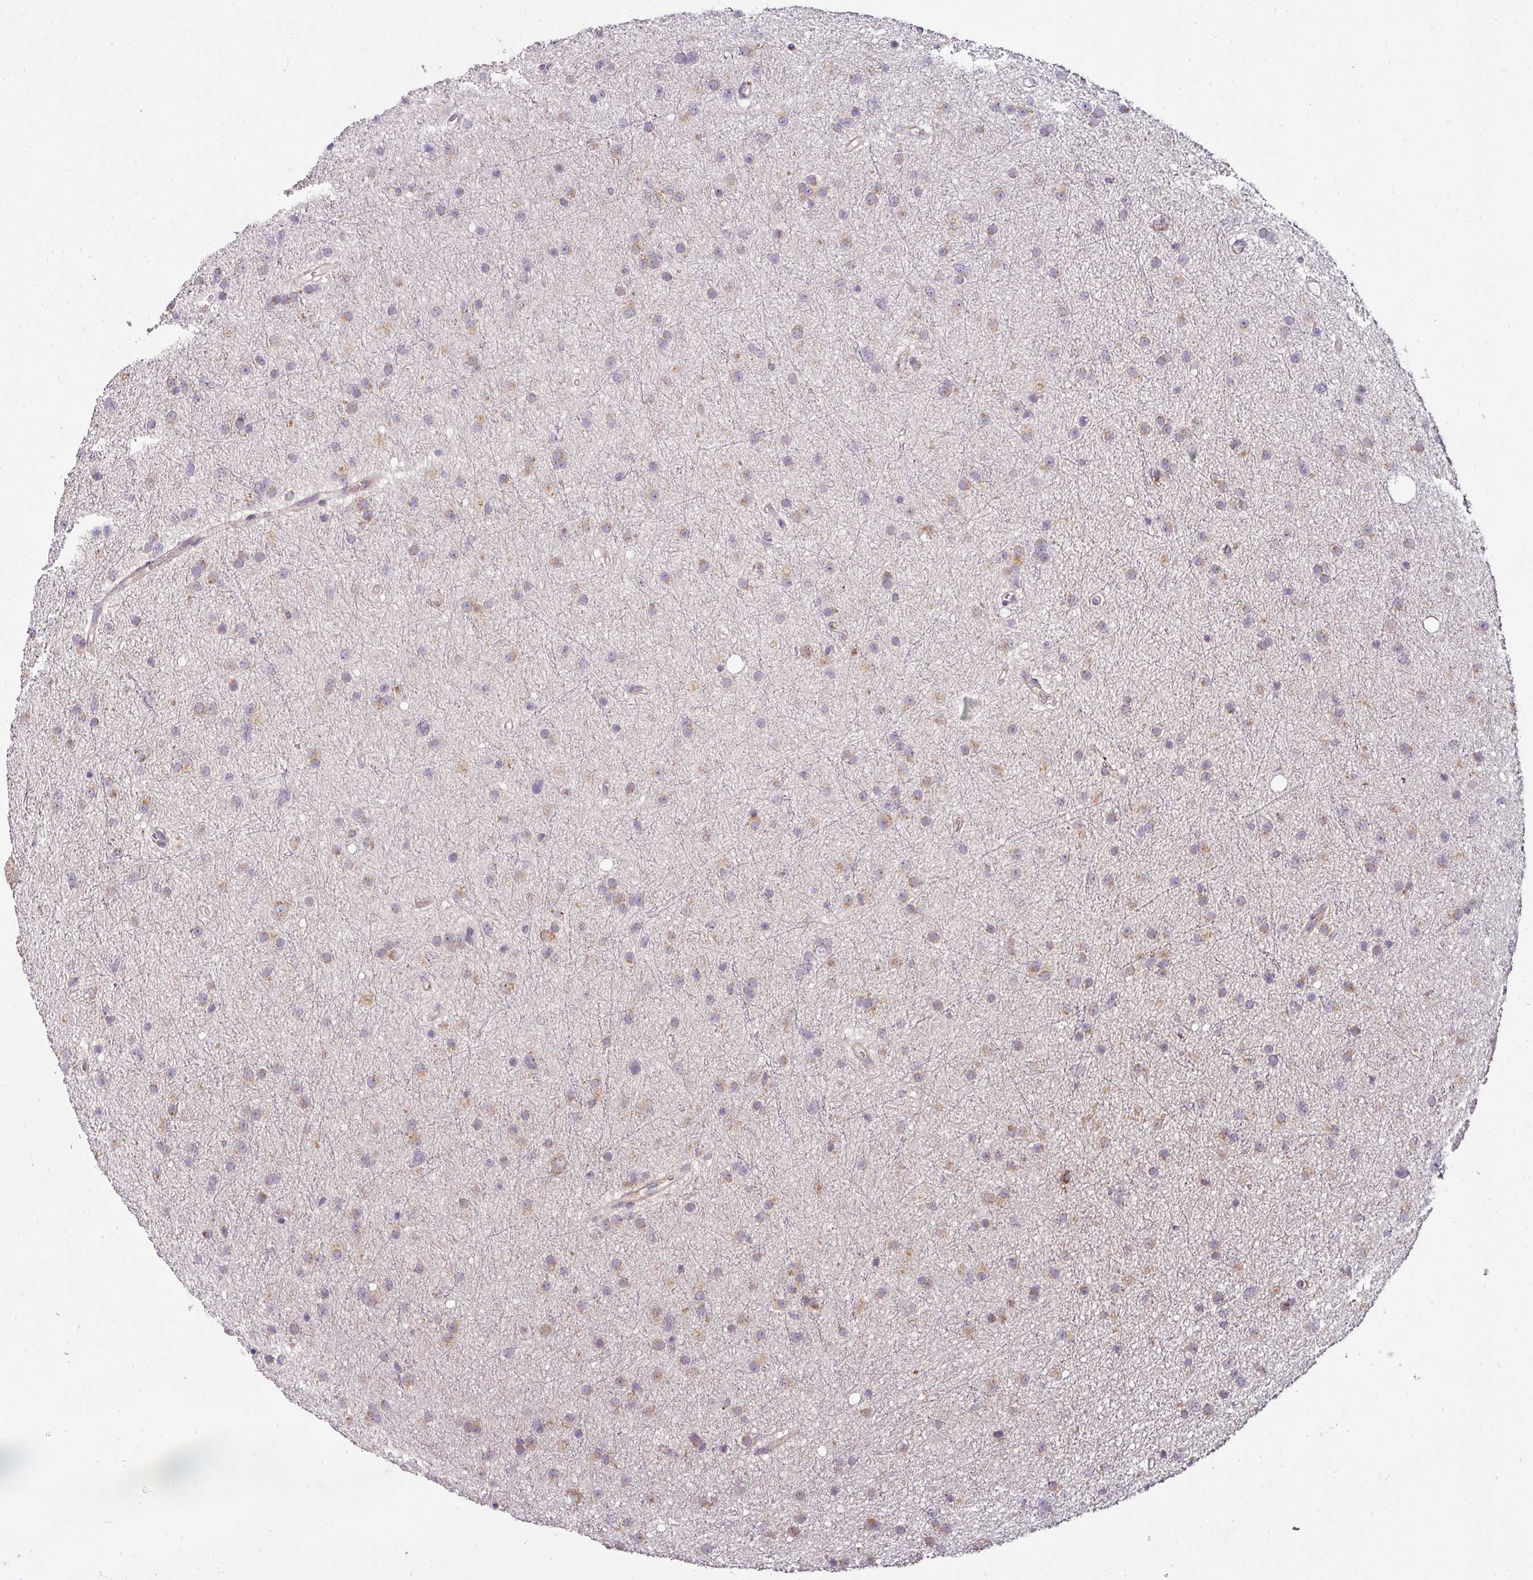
{"staining": {"intensity": "weak", "quantity": ">75%", "location": "cytoplasmic/membranous"}, "tissue": "glioma", "cell_type": "Tumor cells", "image_type": "cancer", "snomed": [{"axis": "morphology", "description": "Glioma, malignant, Low grade"}, {"axis": "topography", "description": "Cerebral cortex"}], "caption": "Protein expression analysis of glioma shows weak cytoplasmic/membranous positivity in approximately >75% of tumor cells.", "gene": "SKIC2", "patient": {"sex": "female", "age": 39}}